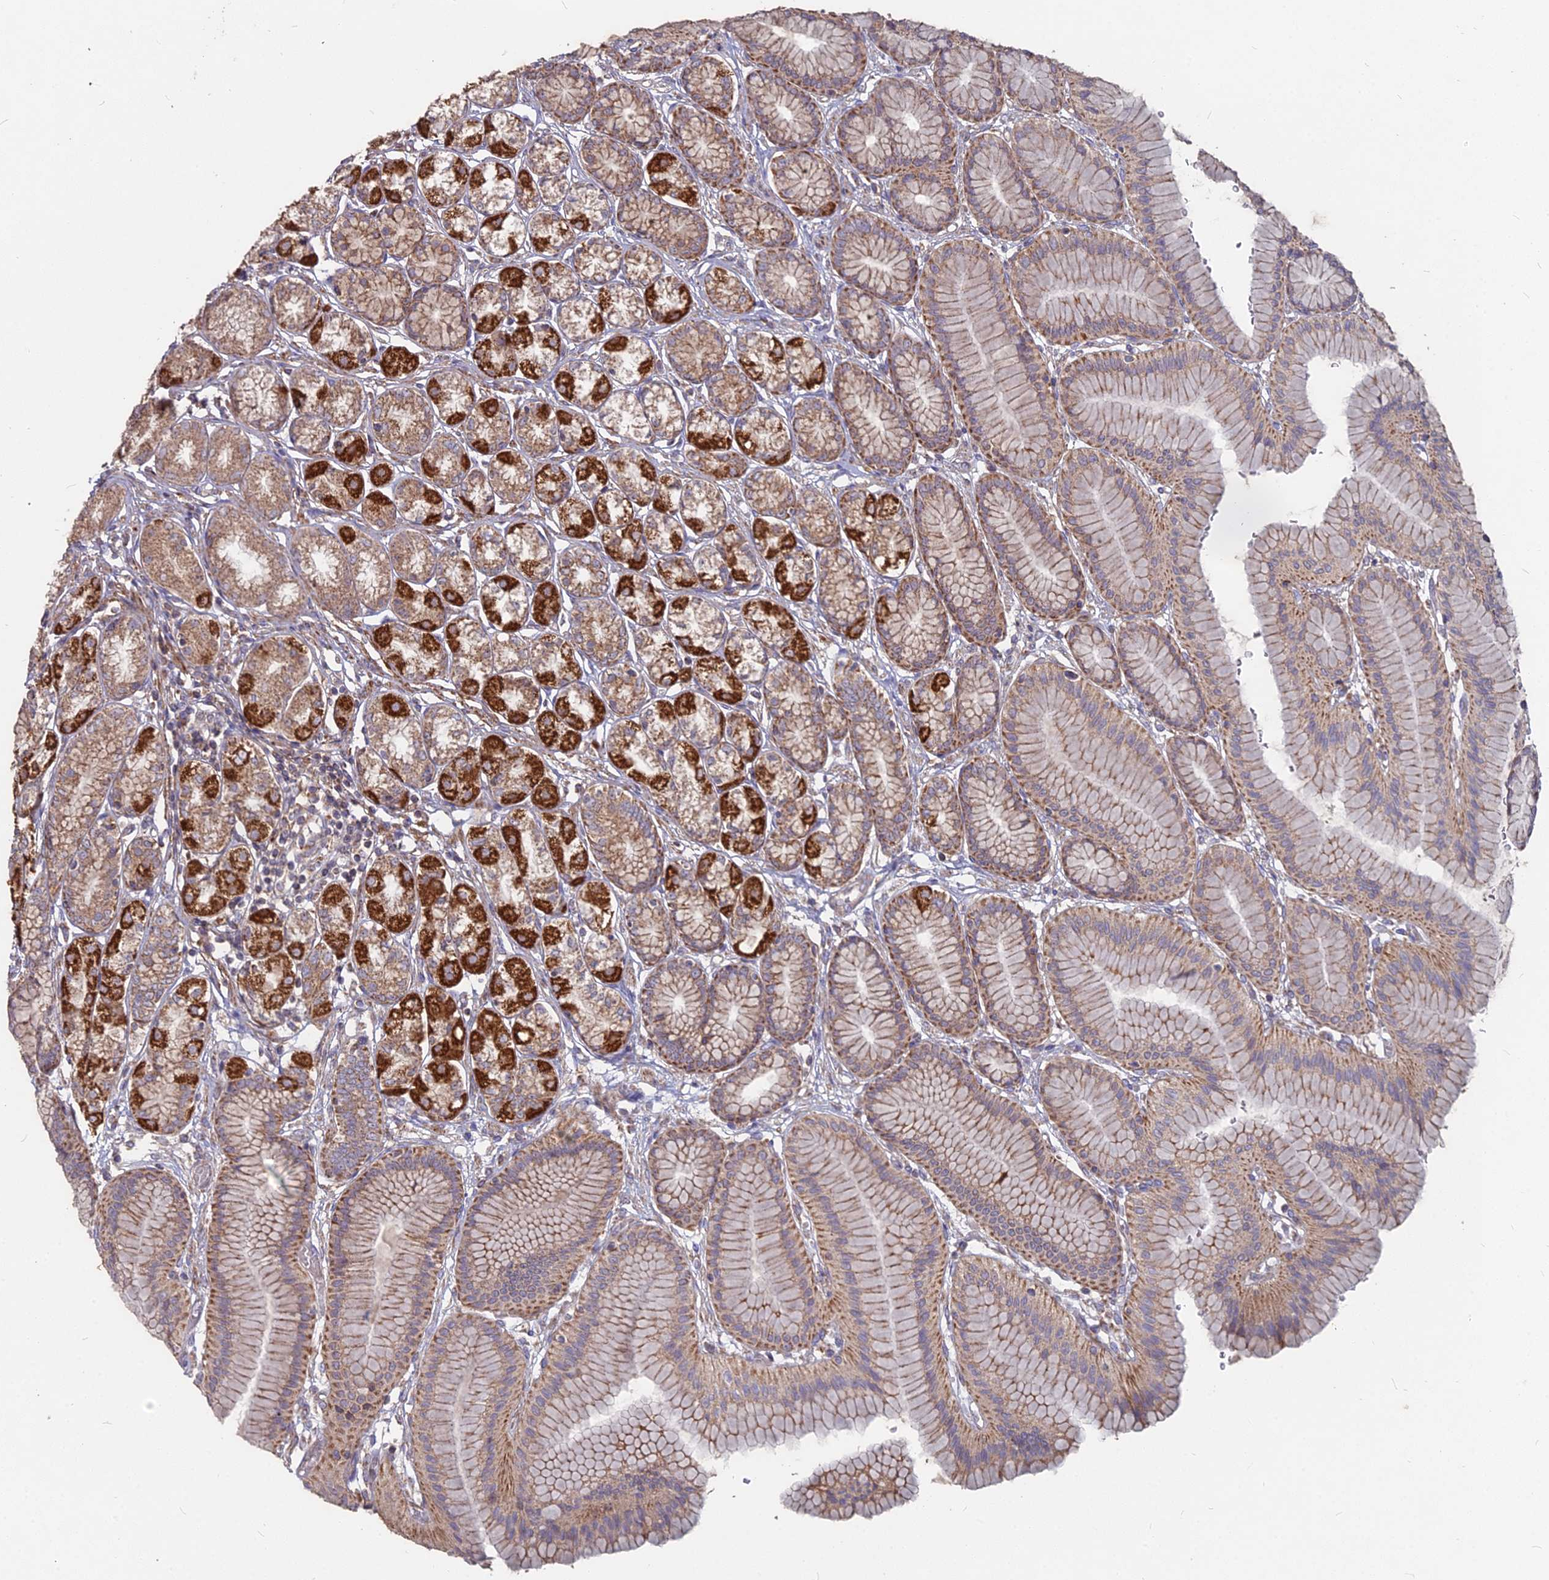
{"staining": {"intensity": "strong", "quantity": ">75%", "location": "cytoplasmic/membranous"}, "tissue": "stomach", "cell_type": "Glandular cells", "image_type": "normal", "snomed": [{"axis": "morphology", "description": "Normal tissue, NOS"}, {"axis": "morphology", "description": "Adenocarcinoma, NOS"}, {"axis": "morphology", "description": "Adenocarcinoma, High grade"}, {"axis": "topography", "description": "Stomach, upper"}, {"axis": "topography", "description": "Stomach"}], "caption": "Glandular cells reveal high levels of strong cytoplasmic/membranous staining in approximately >75% of cells in benign stomach.", "gene": "COX11", "patient": {"sex": "female", "age": 65}}